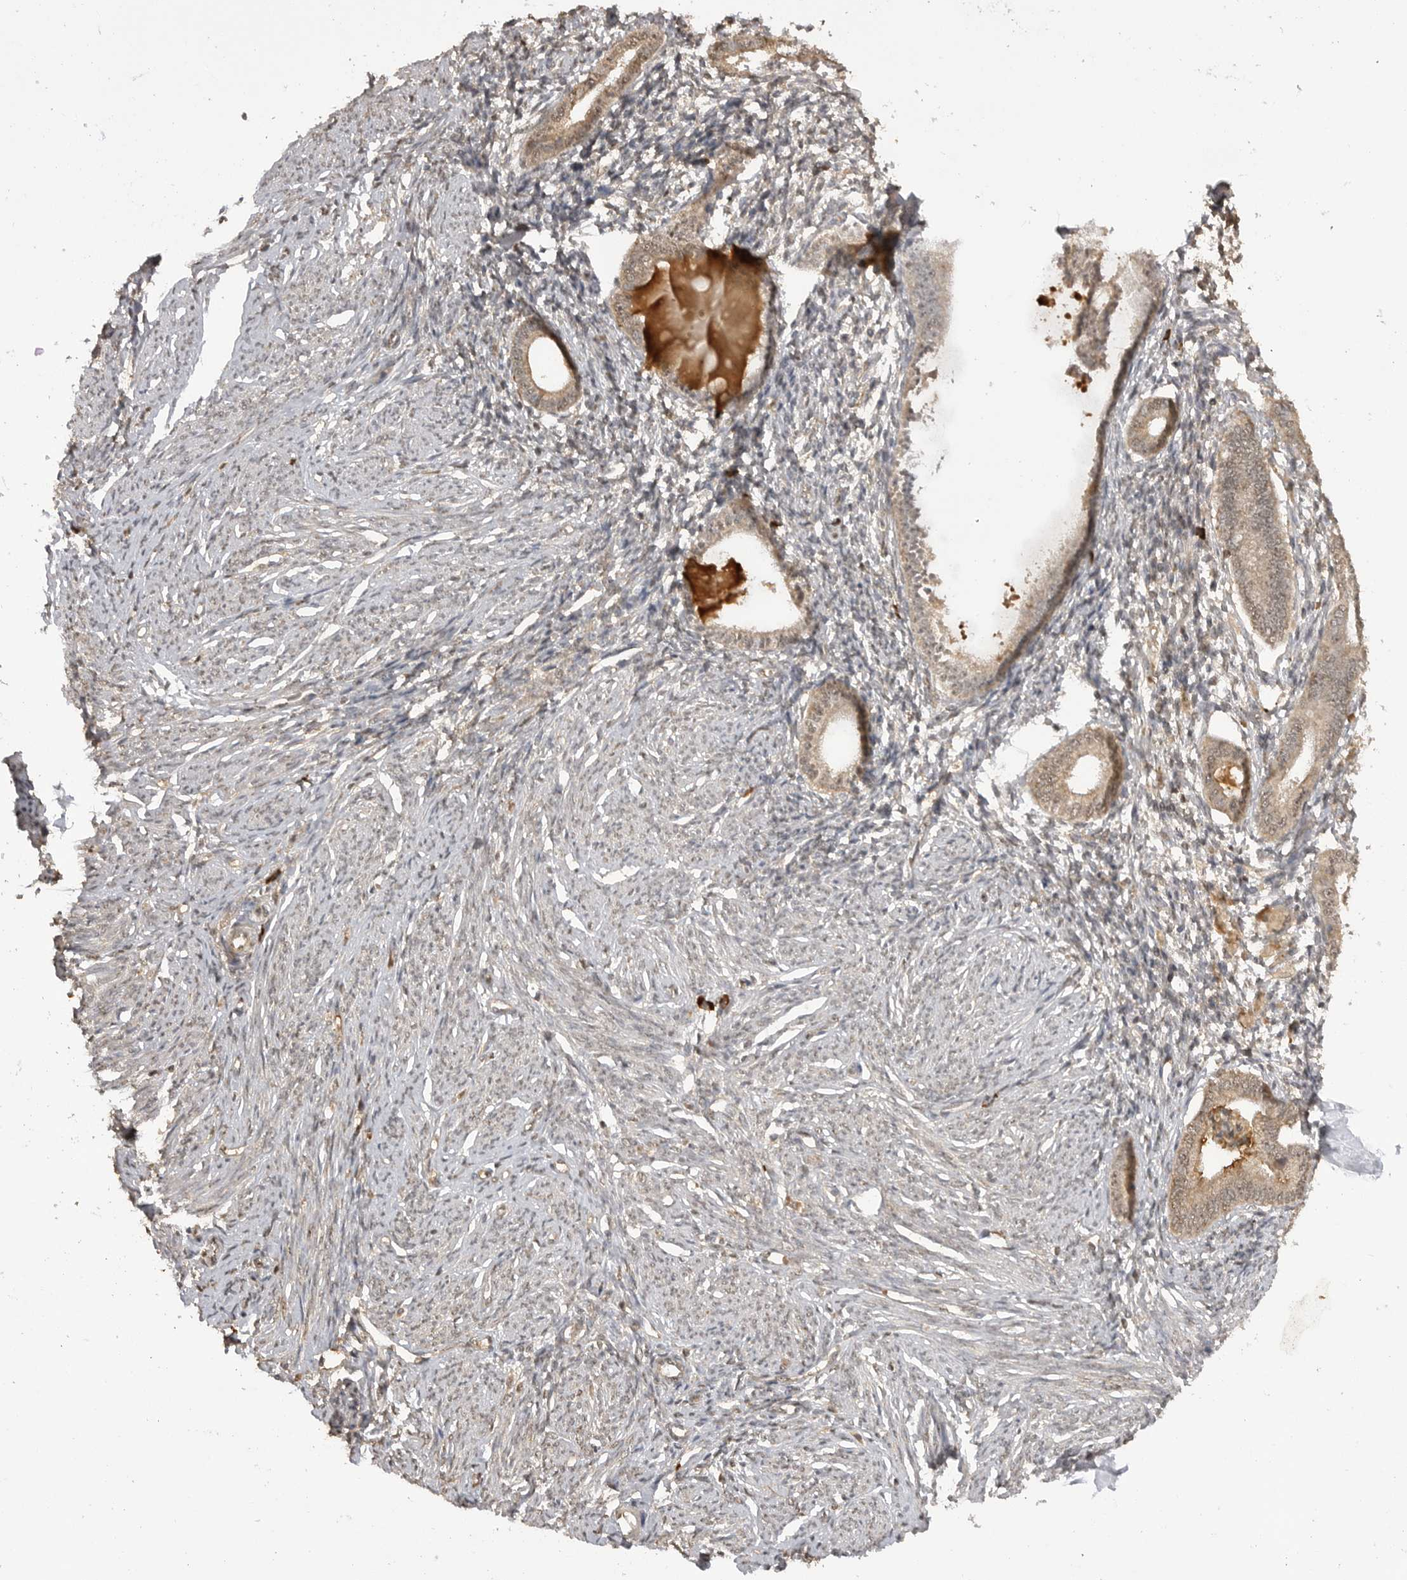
{"staining": {"intensity": "weak", "quantity": "<25%", "location": "cytoplasmic/membranous"}, "tissue": "endometrium", "cell_type": "Cells in endometrial stroma", "image_type": "normal", "snomed": [{"axis": "morphology", "description": "Normal tissue, NOS"}, {"axis": "topography", "description": "Endometrium"}], "caption": "DAB (3,3'-diaminobenzidine) immunohistochemical staining of unremarkable human endometrium exhibits no significant expression in cells in endometrial stroma. (DAB (3,3'-diaminobenzidine) immunohistochemistry with hematoxylin counter stain).", "gene": "ASPSCR1", "patient": {"sex": "female", "age": 56}}